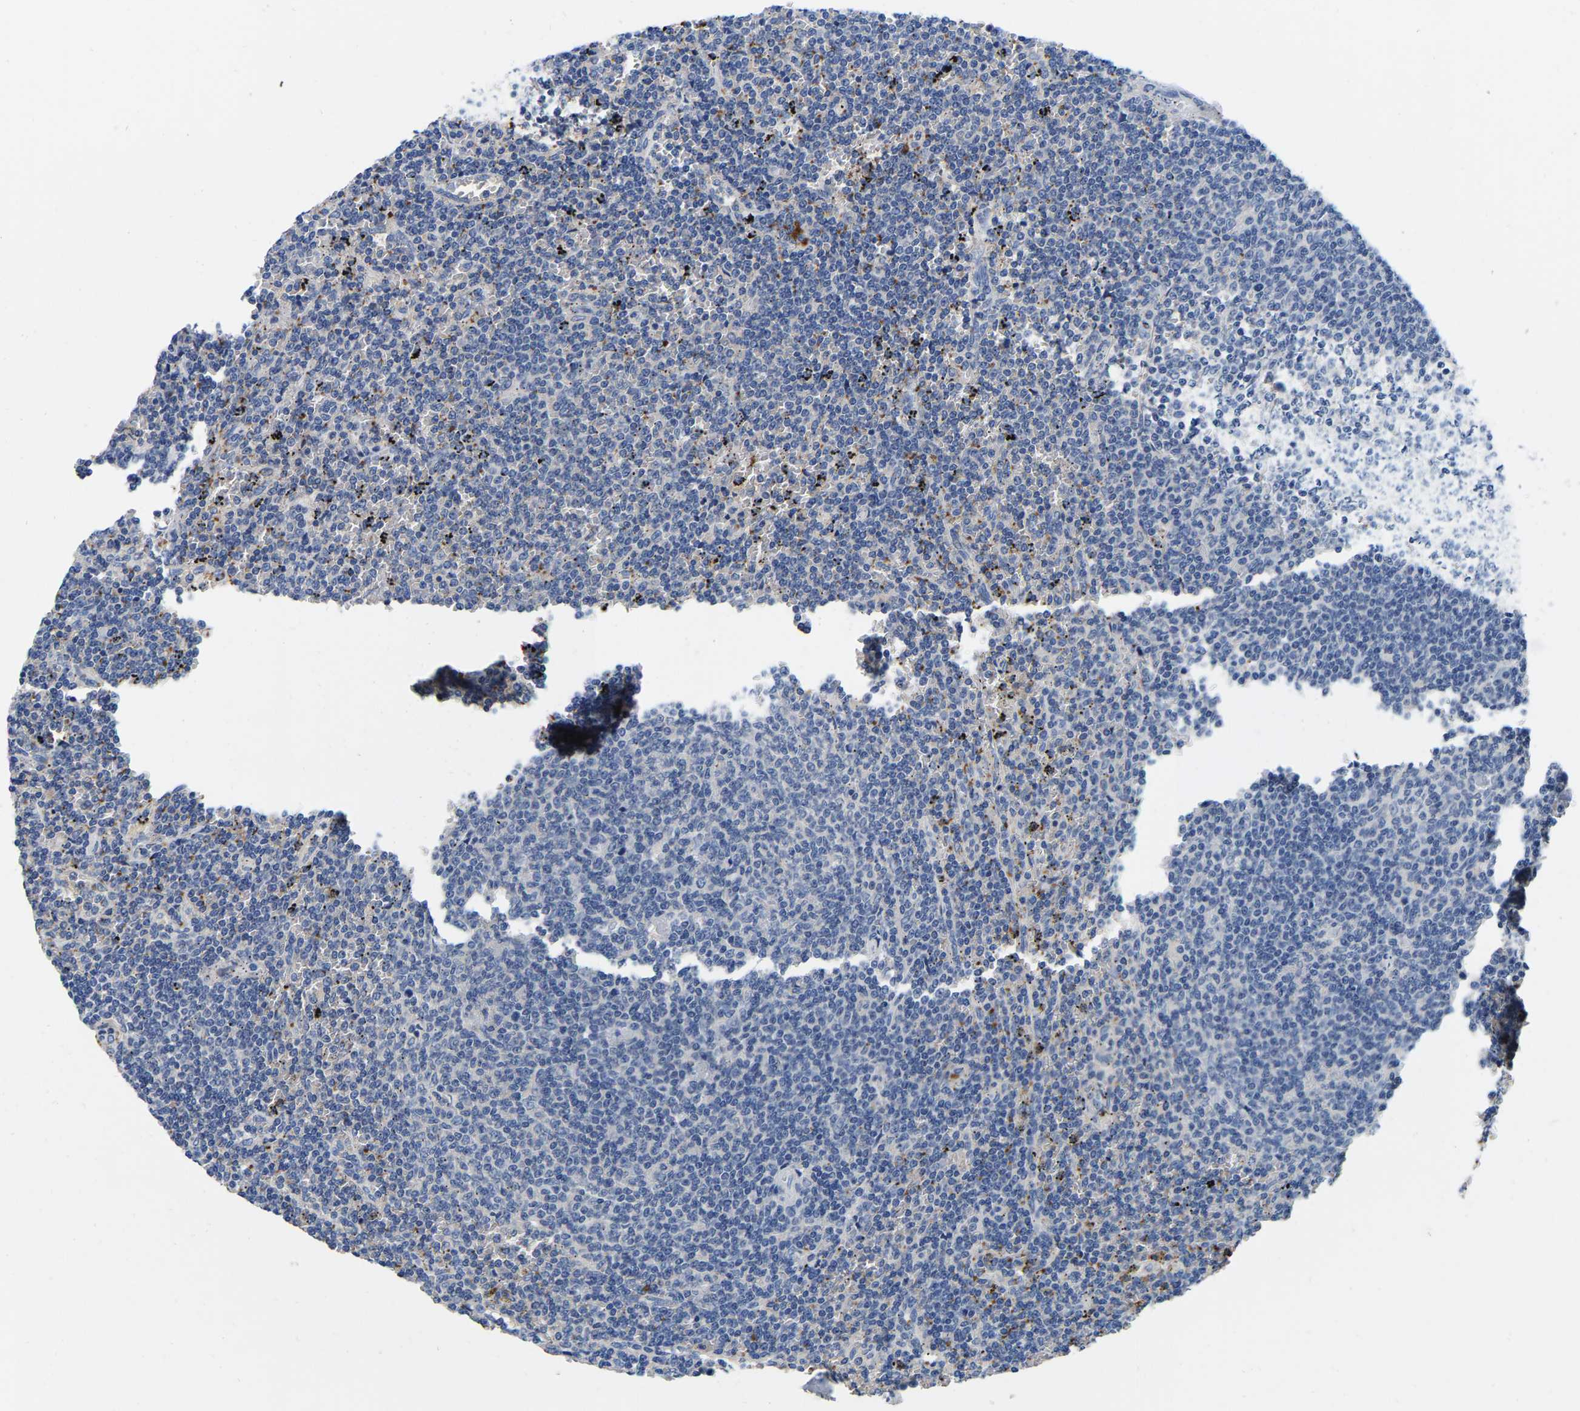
{"staining": {"intensity": "negative", "quantity": "none", "location": "none"}, "tissue": "lymphoma", "cell_type": "Tumor cells", "image_type": "cancer", "snomed": [{"axis": "morphology", "description": "Malignant lymphoma, non-Hodgkin's type, Low grade"}, {"axis": "topography", "description": "Spleen"}], "caption": "Image shows no significant protein positivity in tumor cells of malignant lymphoma, non-Hodgkin's type (low-grade).", "gene": "RAB27B", "patient": {"sex": "female", "age": 50}}